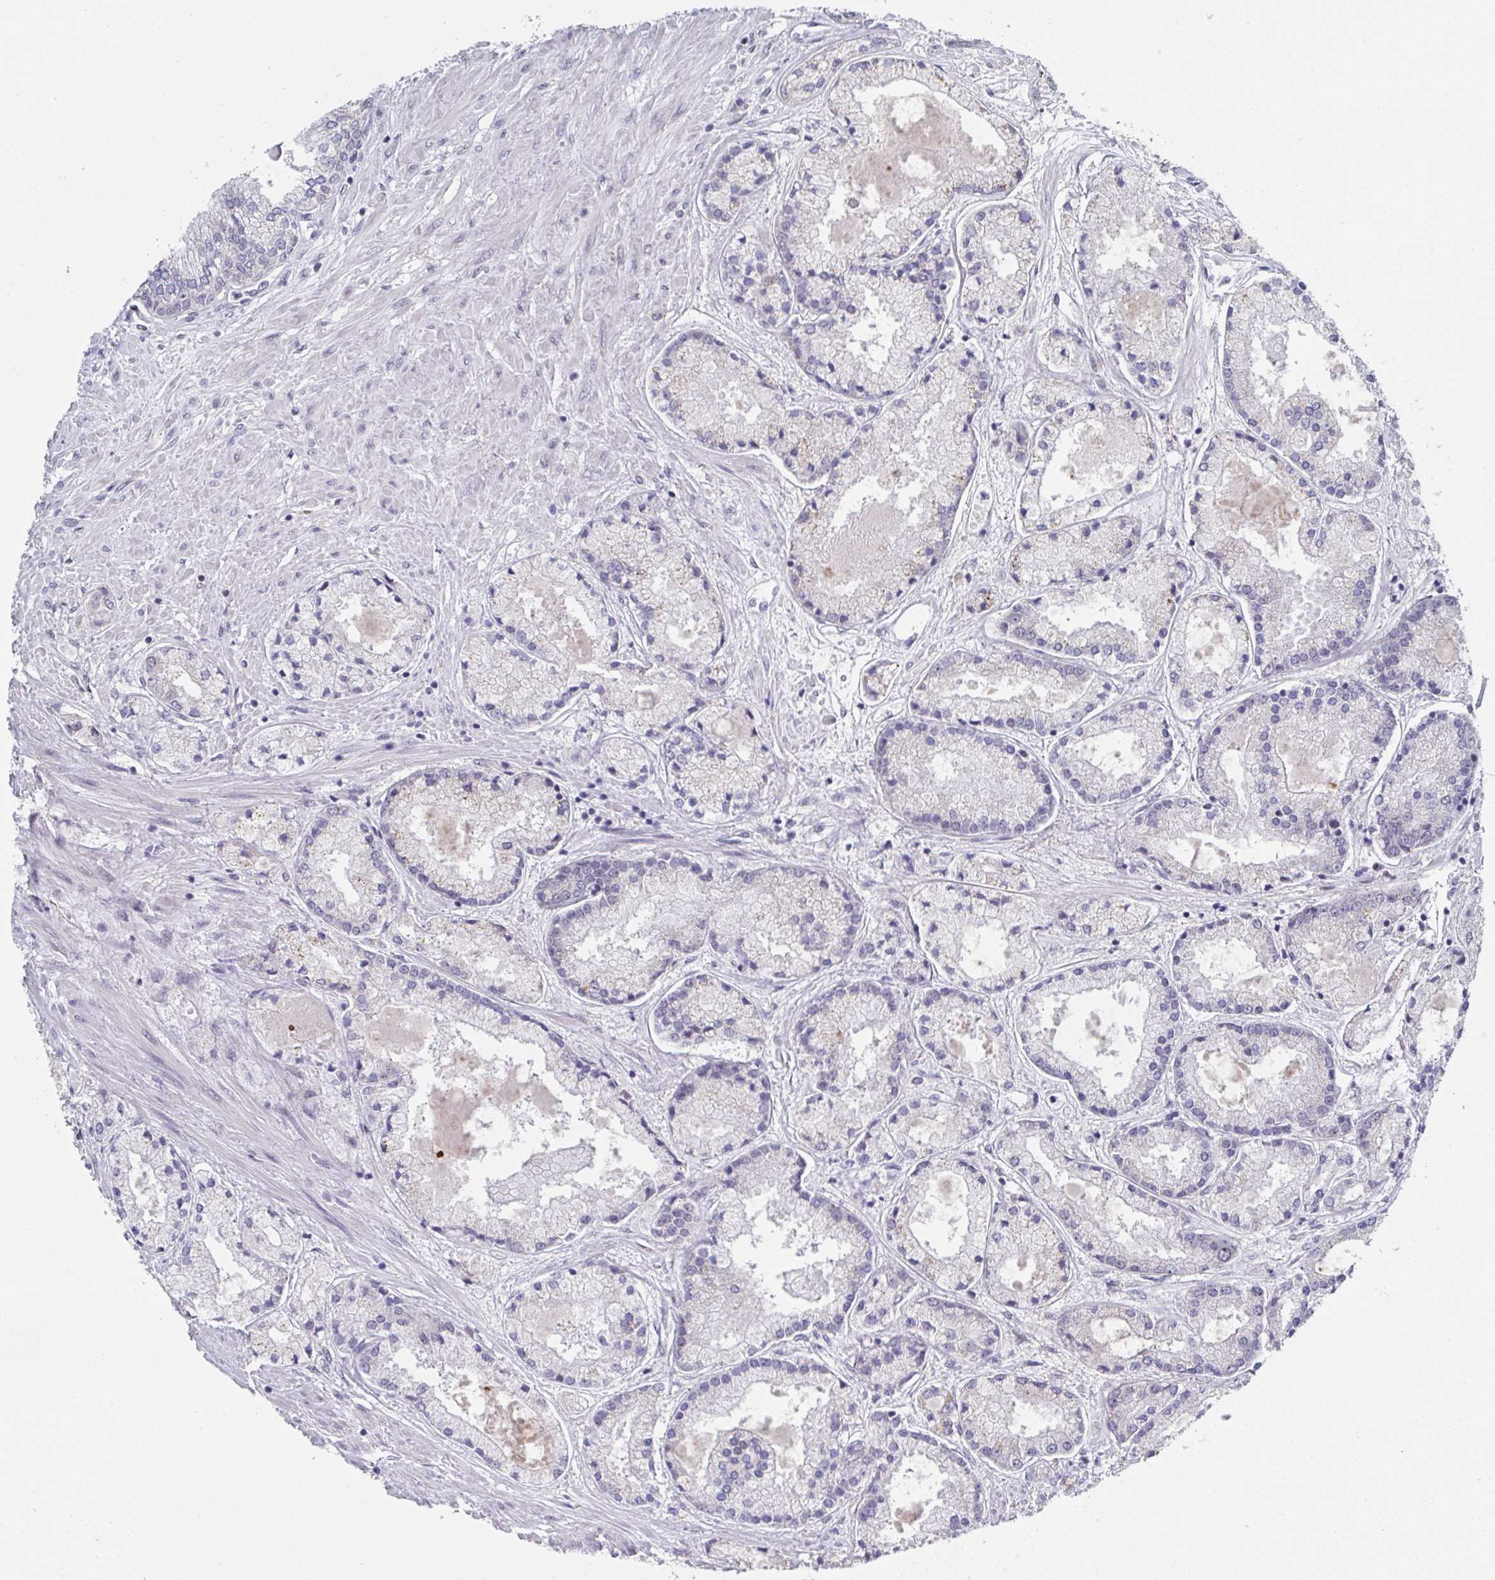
{"staining": {"intensity": "weak", "quantity": "<25%", "location": "nuclear"}, "tissue": "prostate cancer", "cell_type": "Tumor cells", "image_type": "cancer", "snomed": [{"axis": "morphology", "description": "Adenocarcinoma, High grade"}, {"axis": "topography", "description": "Prostate"}], "caption": "Immunohistochemical staining of prostate cancer reveals no significant positivity in tumor cells.", "gene": "JMJD1C", "patient": {"sex": "male", "age": 67}}